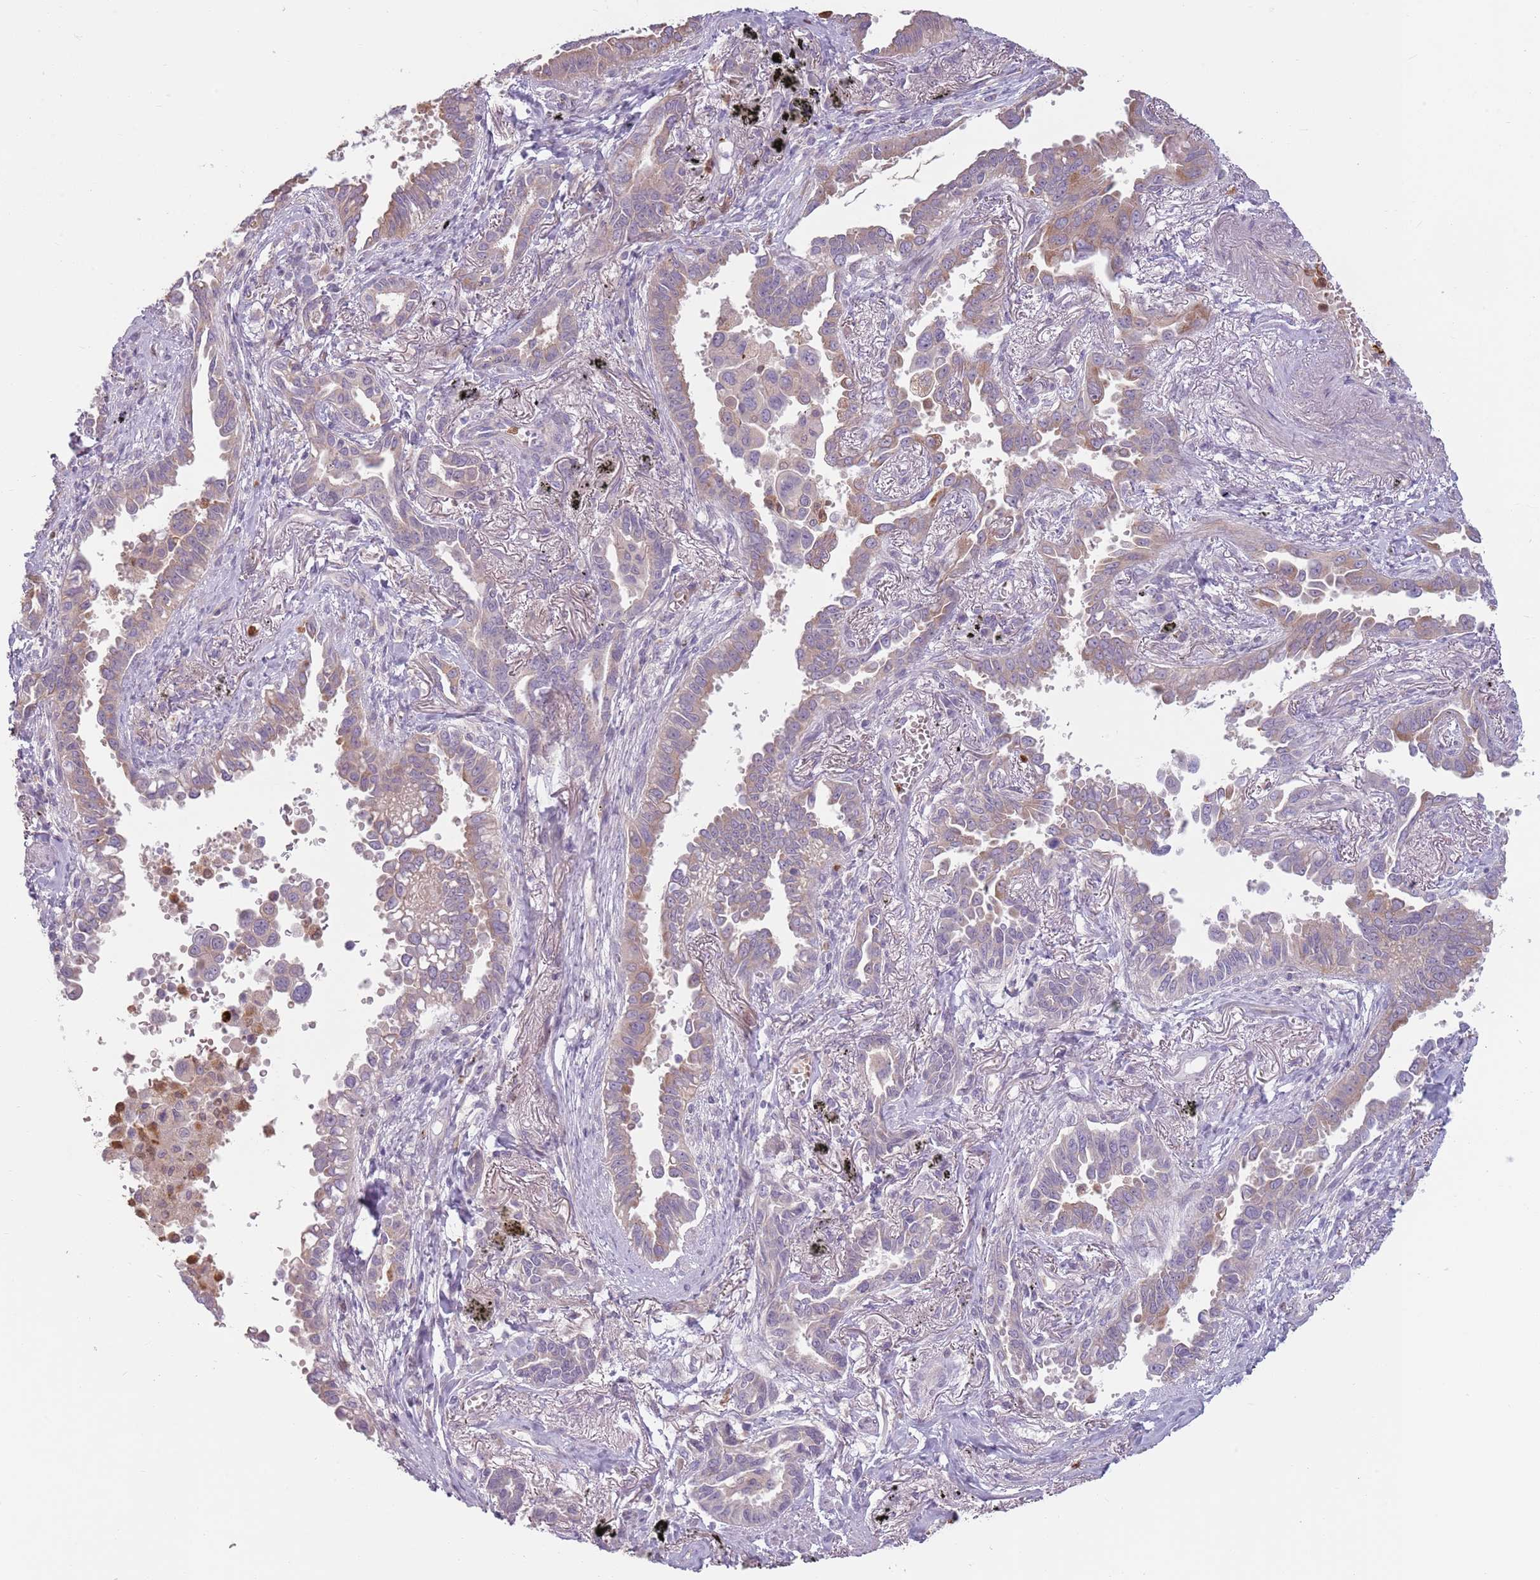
{"staining": {"intensity": "weak", "quantity": ">75%", "location": "cytoplasmic/membranous"}, "tissue": "lung cancer", "cell_type": "Tumor cells", "image_type": "cancer", "snomed": [{"axis": "morphology", "description": "Adenocarcinoma, NOS"}, {"axis": "topography", "description": "Lung"}], "caption": "This histopathology image shows lung cancer (adenocarcinoma) stained with immunohistochemistry (IHC) to label a protein in brown. The cytoplasmic/membranous of tumor cells show weak positivity for the protein. Nuclei are counter-stained blue.", "gene": "SPAG4", "patient": {"sex": "male", "age": 67}}